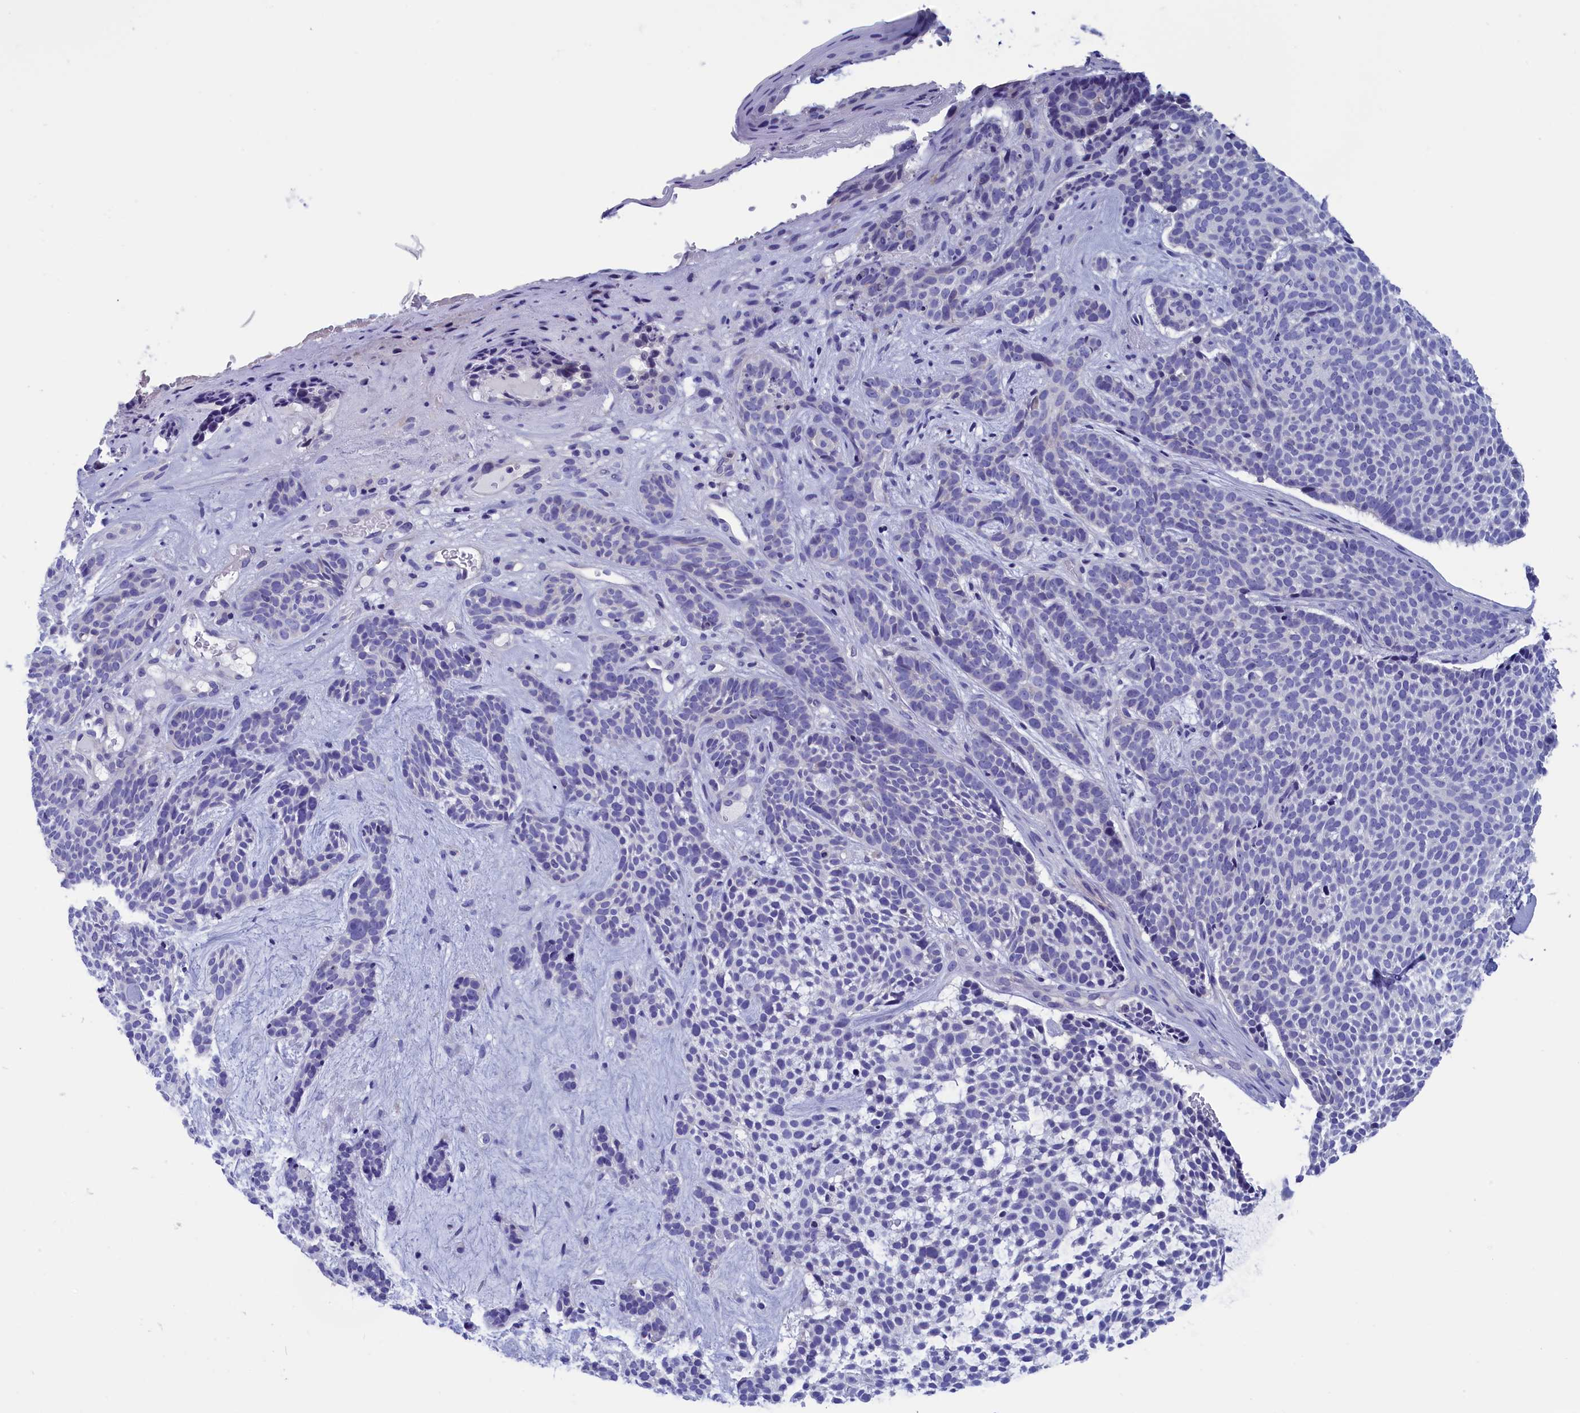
{"staining": {"intensity": "negative", "quantity": "none", "location": "none"}, "tissue": "skin cancer", "cell_type": "Tumor cells", "image_type": "cancer", "snomed": [{"axis": "morphology", "description": "Basal cell carcinoma"}, {"axis": "topography", "description": "Skin"}], "caption": "This is an immunohistochemistry image of skin cancer (basal cell carcinoma). There is no expression in tumor cells.", "gene": "VPS35L", "patient": {"sex": "male", "age": 71}}